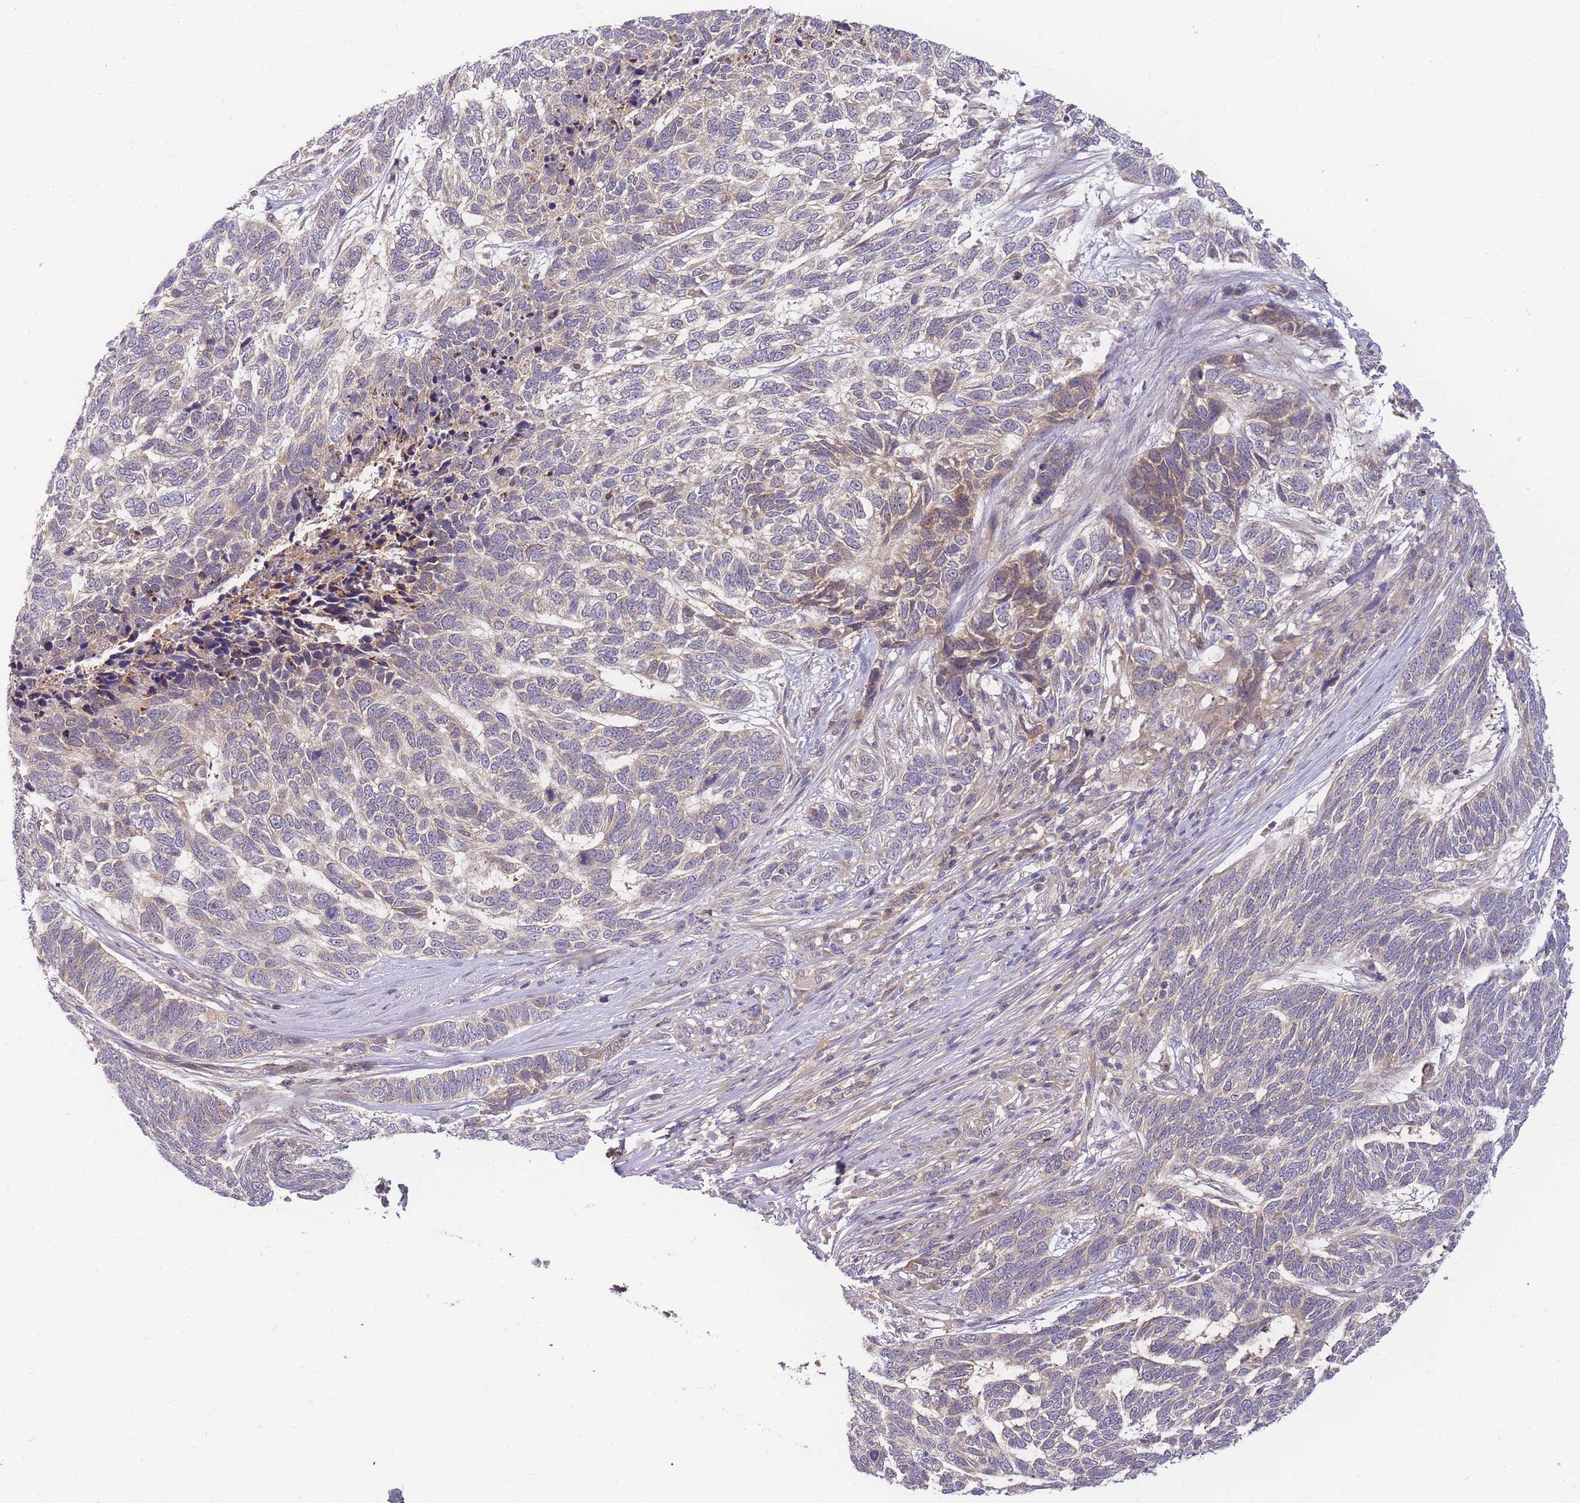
{"staining": {"intensity": "negative", "quantity": "none", "location": "none"}, "tissue": "skin cancer", "cell_type": "Tumor cells", "image_type": "cancer", "snomed": [{"axis": "morphology", "description": "Basal cell carcinoma"}, {"axis": "topography", "description": "Skin"}], "caption": "This photomicrograph is of skin cancer (basal cell carcinoma) stained with immunohistochemistry to label a protein in brown with the nuclei are counter-stained blue. There is no staining in tumor cells.", "gene": "ZNF577", "patient": {"sex": "female", "age": 65}}